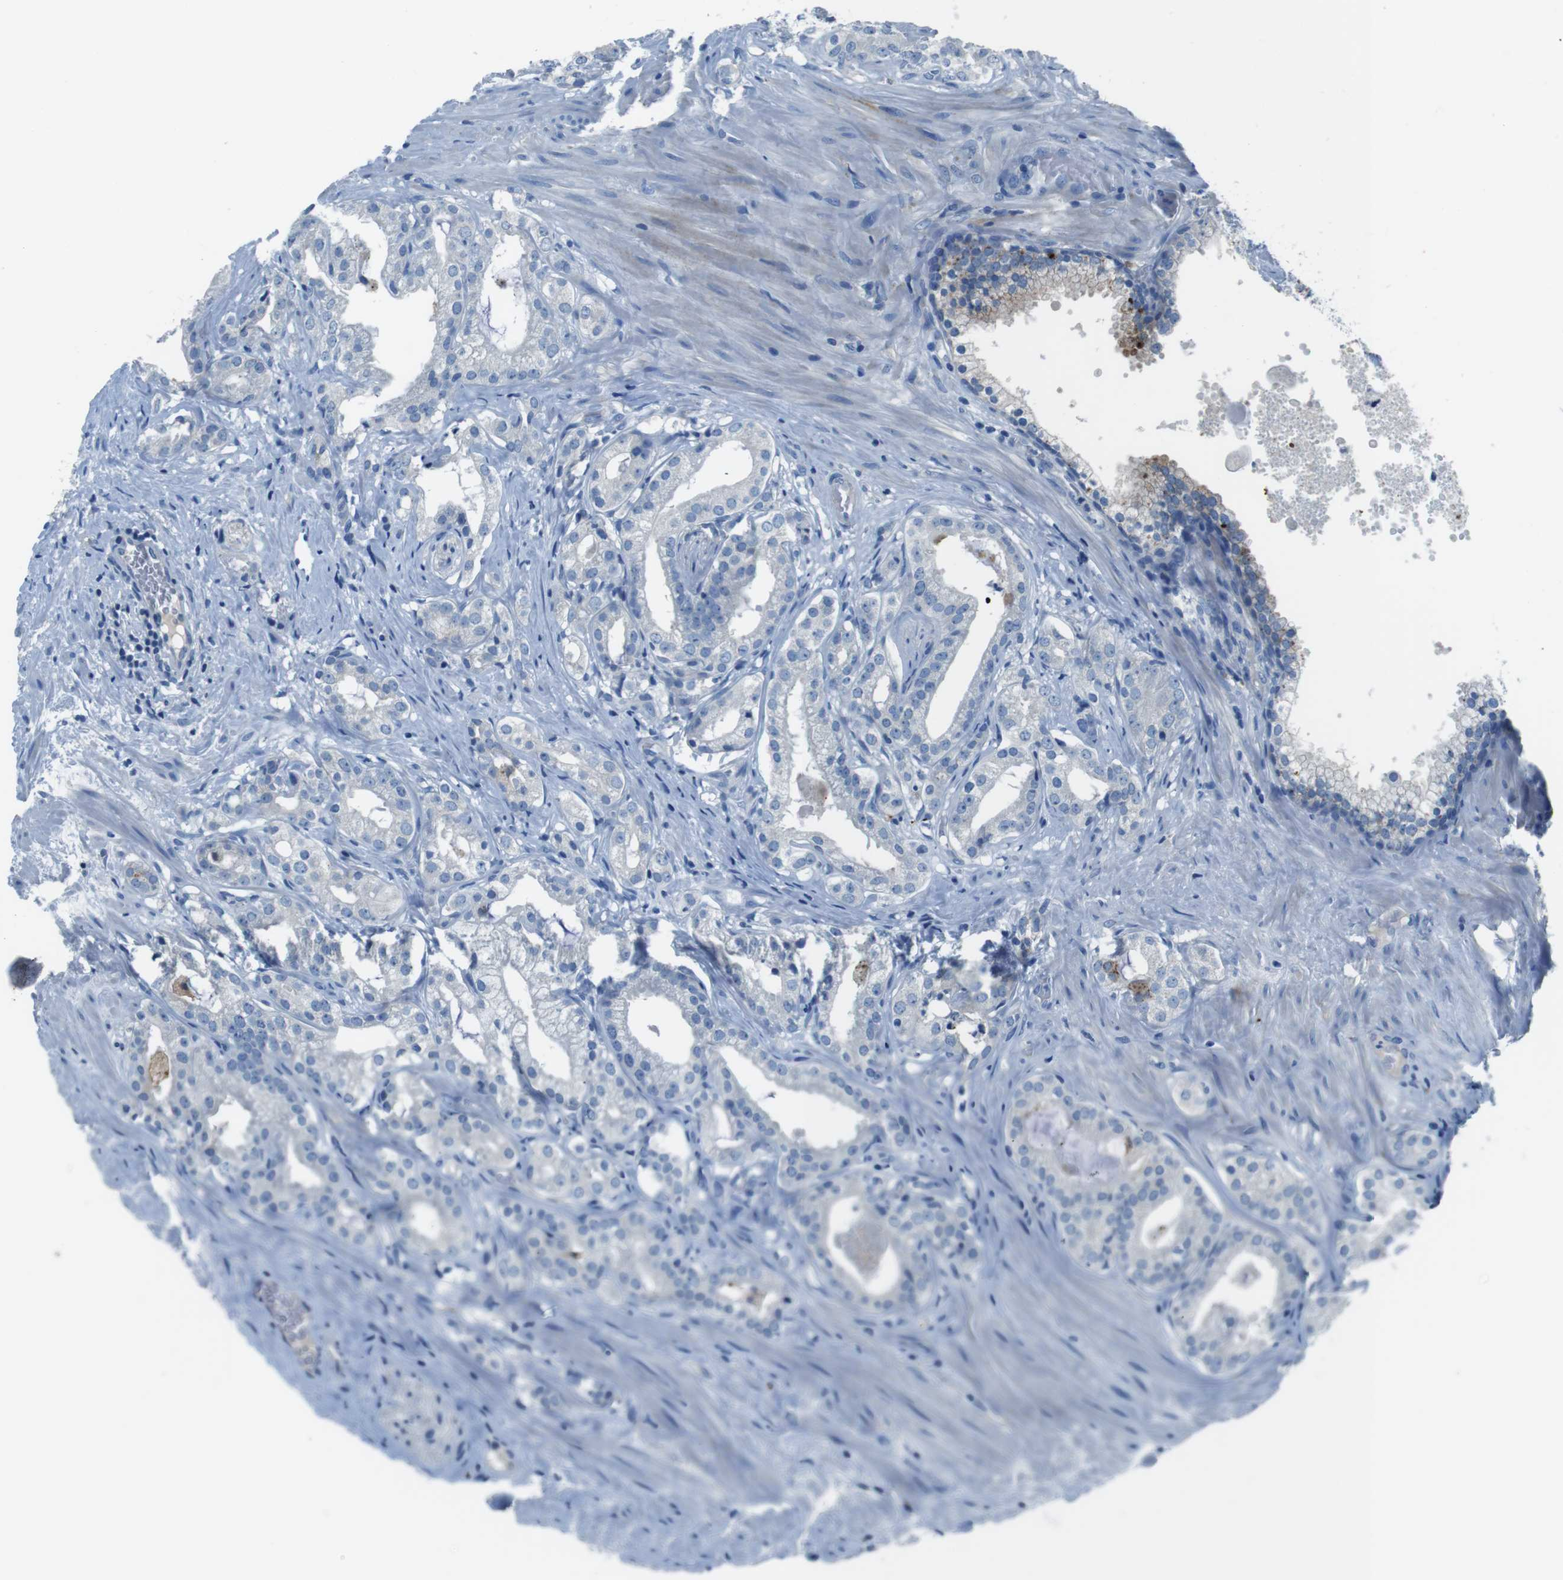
{"staining": {"intensity": "negative", "quantity": "none", "location": "none"}, "tissue": "prostate cancer", "cell_type": "Tumor cells", "image_type": "cancer", "snomed": [{"axis": "morphology", "description": "Adenocarcinoma, Low grade"}, {"axis": "topography", "description": "Prostate"}], "caption": "This is a histopathology image of IHC staining of prostate cancer, which shows no staining in tumor cells.", "gene": "TULP3", "patient": {"sex": "male", "age": 59}}